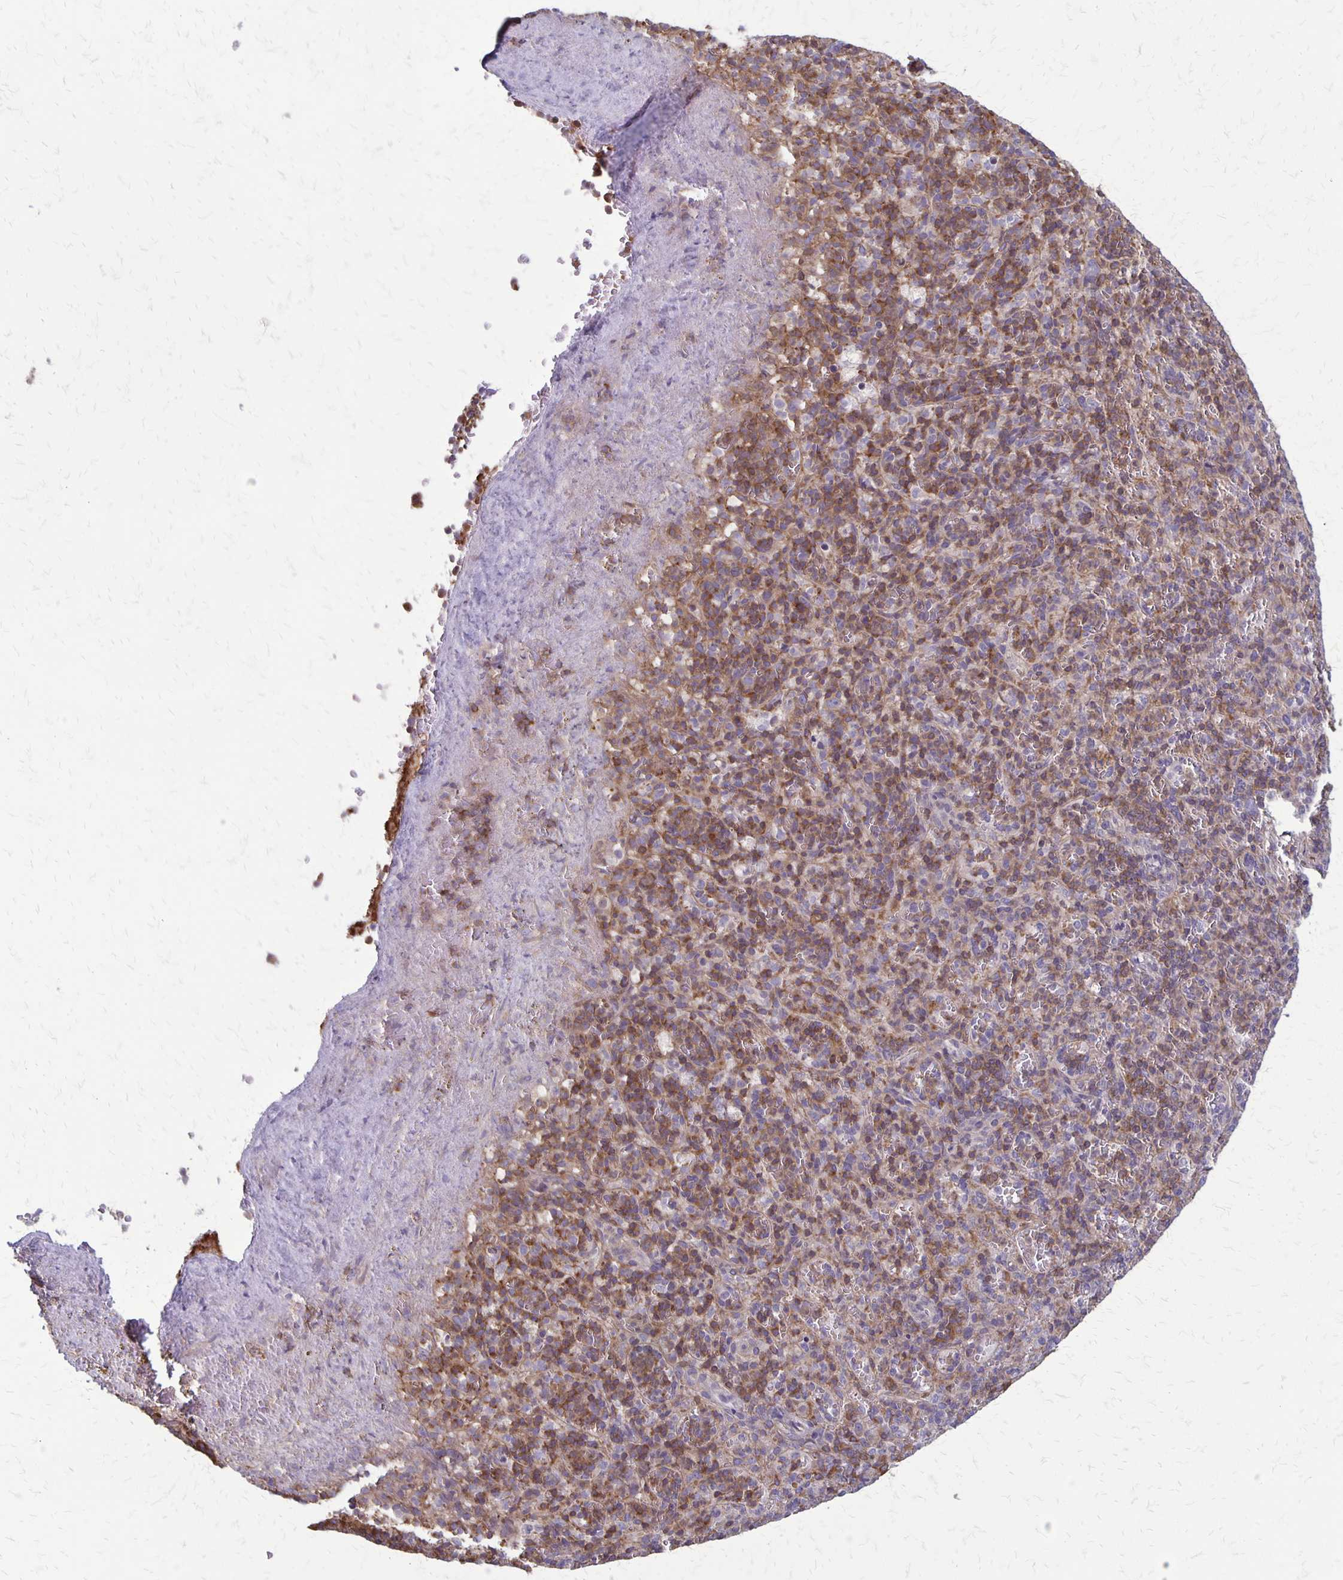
{"staining": {"intensity": "moderate", "quantity": "25%-75%", "location": "cytoplasmic/membranous"}, "tissue": "spleen", "cell_type": "Cells in red pulp", "image_type": "normal", "snomed": [{"axis": "morphology", "description": "Normal tissue, NOS"}, {"axis": "topography", "description": "Spleen"}], "caption": "Brown immunohistochemical staining in benign spleen demonstrates moderate cytoplasmic/membranous positivity in about 25%-75% of cells in red pulp. Nuclei are stained in blue.", "gene": "SEPTIN5", "patient": {"sex": "female", "age": 74}}